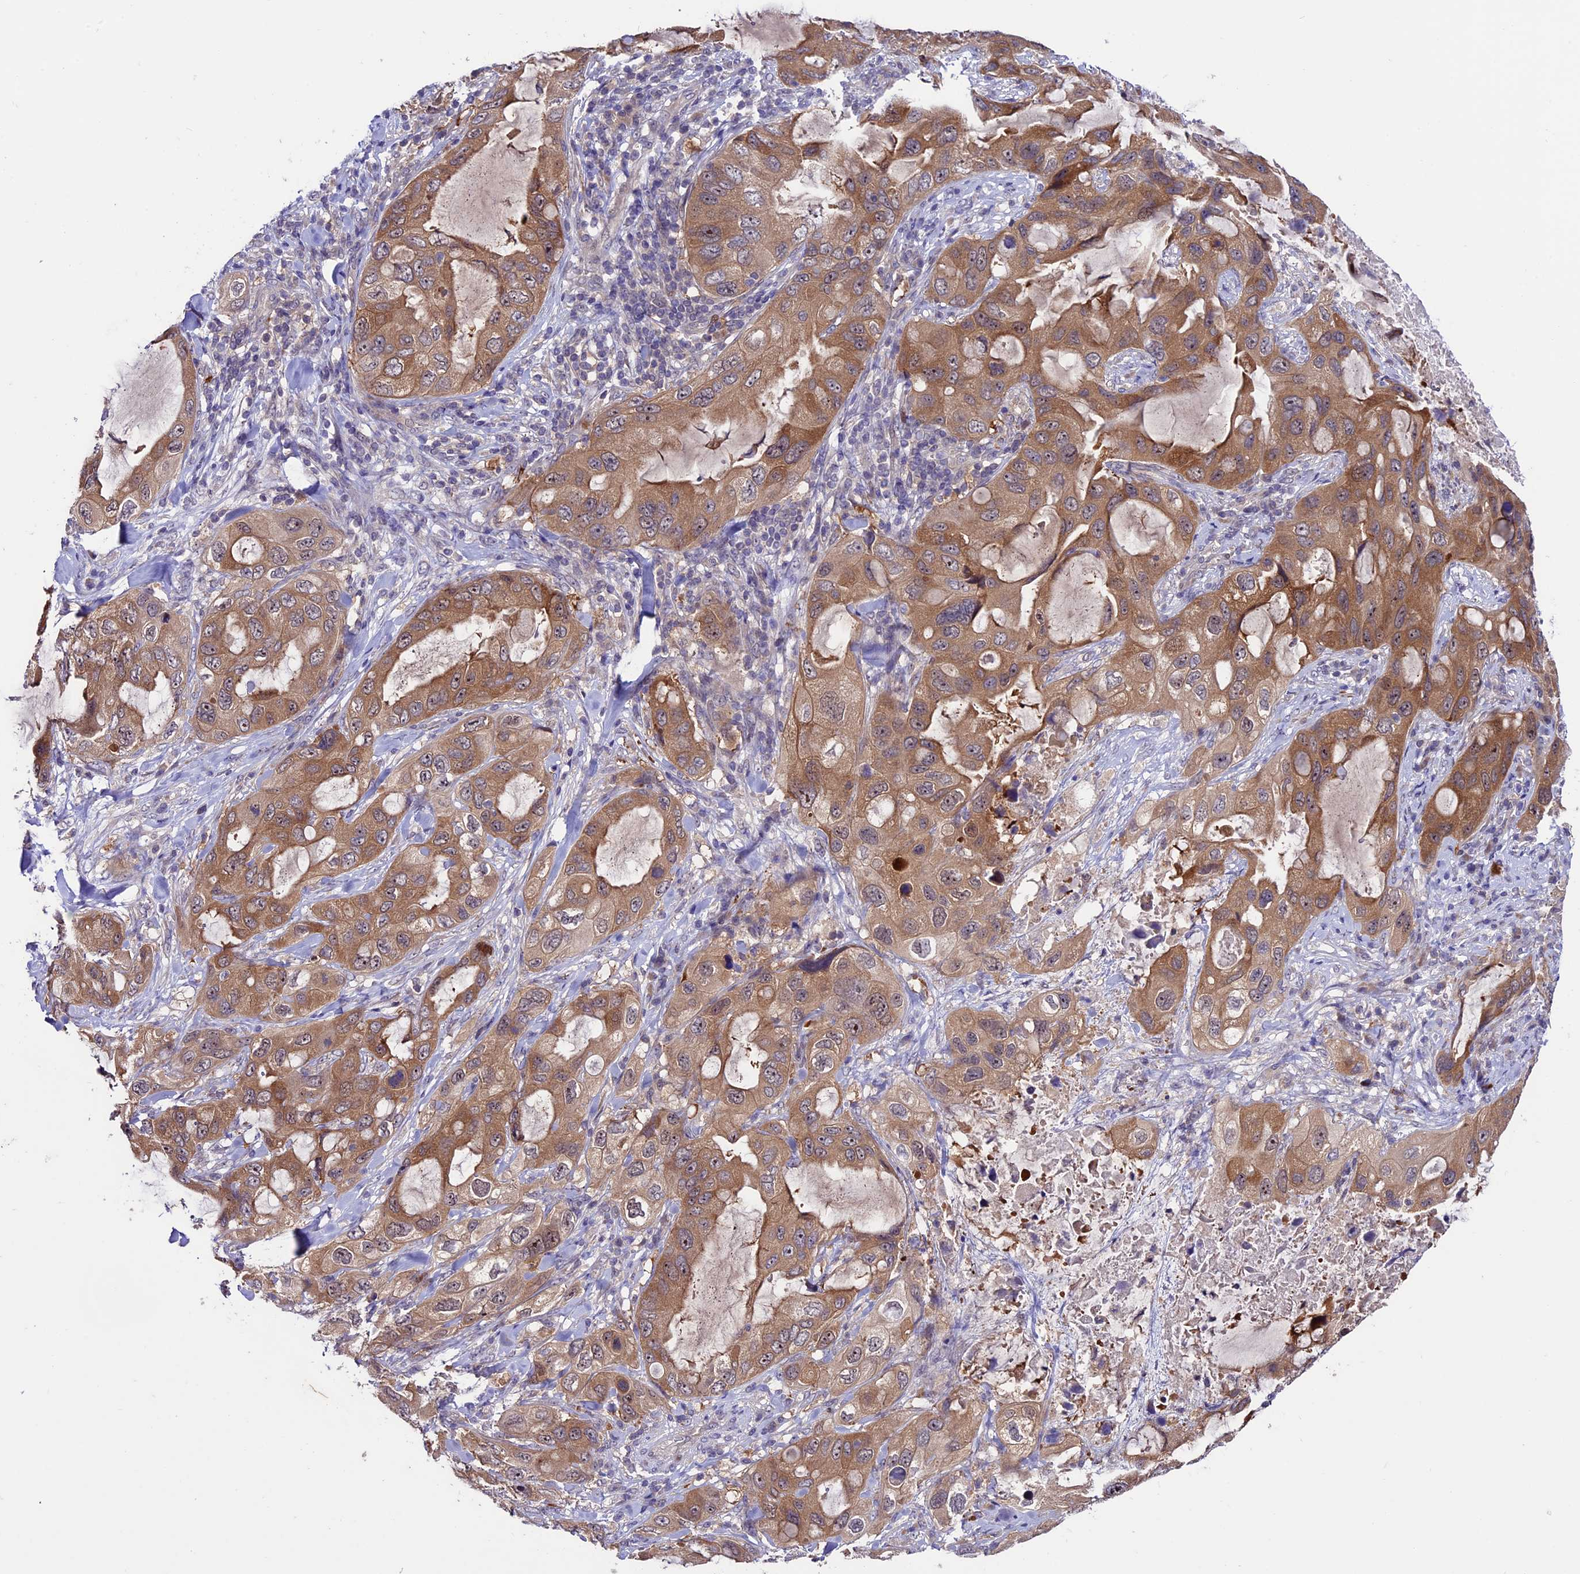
{"staining": {"intensity": "moderate", "quantity": ">75%", "location": "cytoplasmic/membranous"}, "tissue": "lung cancer", "cell_type": "Tumor cells", "image_type": "cancer", "snomed": [{"axis": "morphology", "description": "Squamous cell carcinoma, NOS"}, {"axis": "topography", "description": "Lung"}], "caption": "Approximately >75% of tumor cells in squamous cell carcinoma (lung) reveal moderate cytoplasmic/membranous protein positivity as visualized by brown immunohistochemical staining.", "gene": "XKR7", "patient": {"sex": "female", "age": 73}}